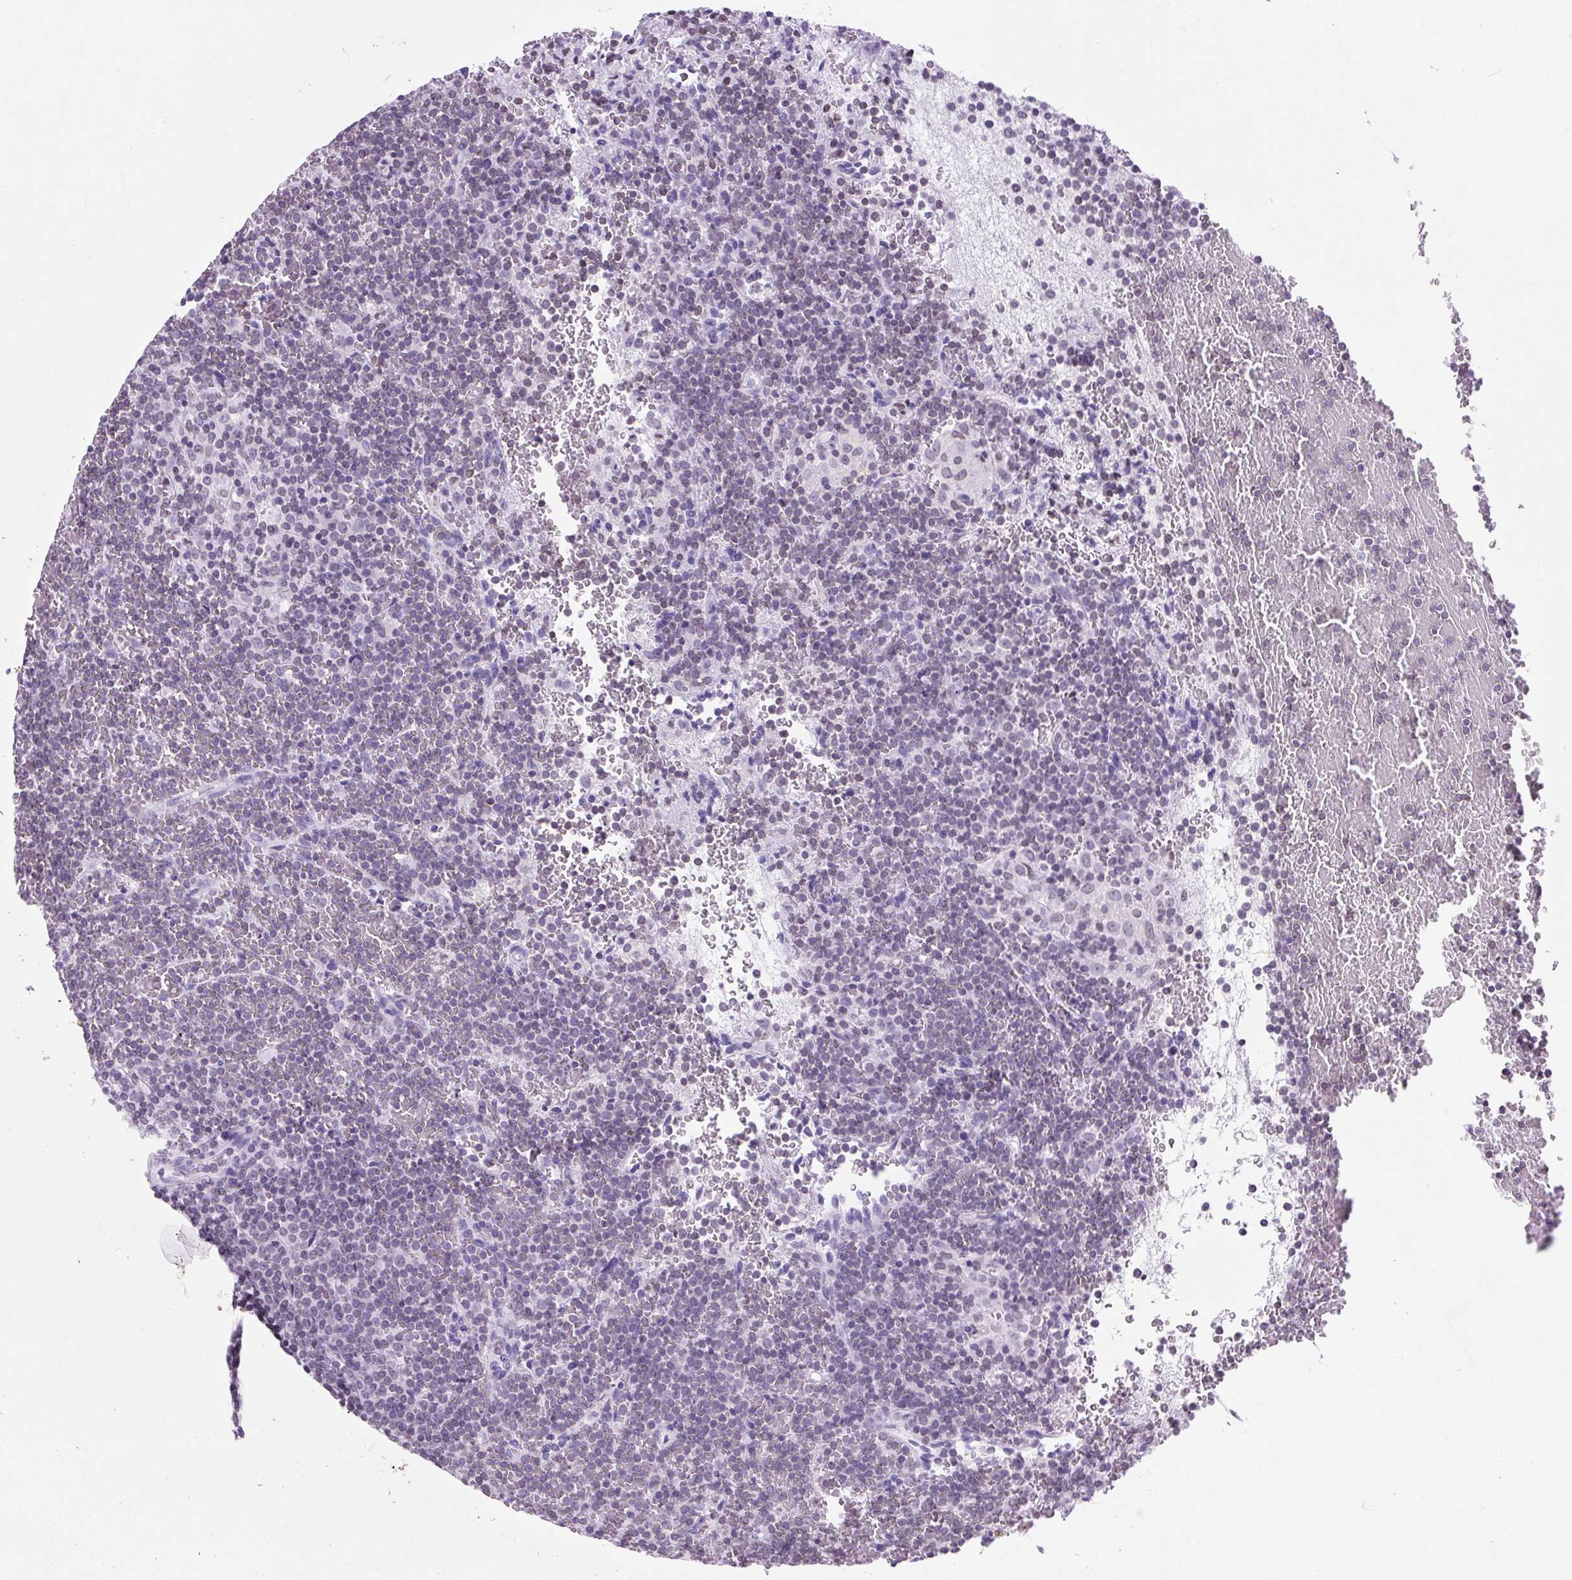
{"staining": {"intensity": "negative", "quantity": "none", "location": "none"}, "tissue": "lymphoma", "cell_type": "Tumor cells", "image_type": "cancer", "snomed": [{"axis": "morphology", "description": "Malignant lymphoma, non-Hodgkin's type, Low grade"}, {"axis": "topography", "description": "Spleen"}], "caption": "Image shows no significant protein staining in tumor cells of lymphoma.", "gene": "VPREB1", "patient": {"sex": "female", "age": 19}}